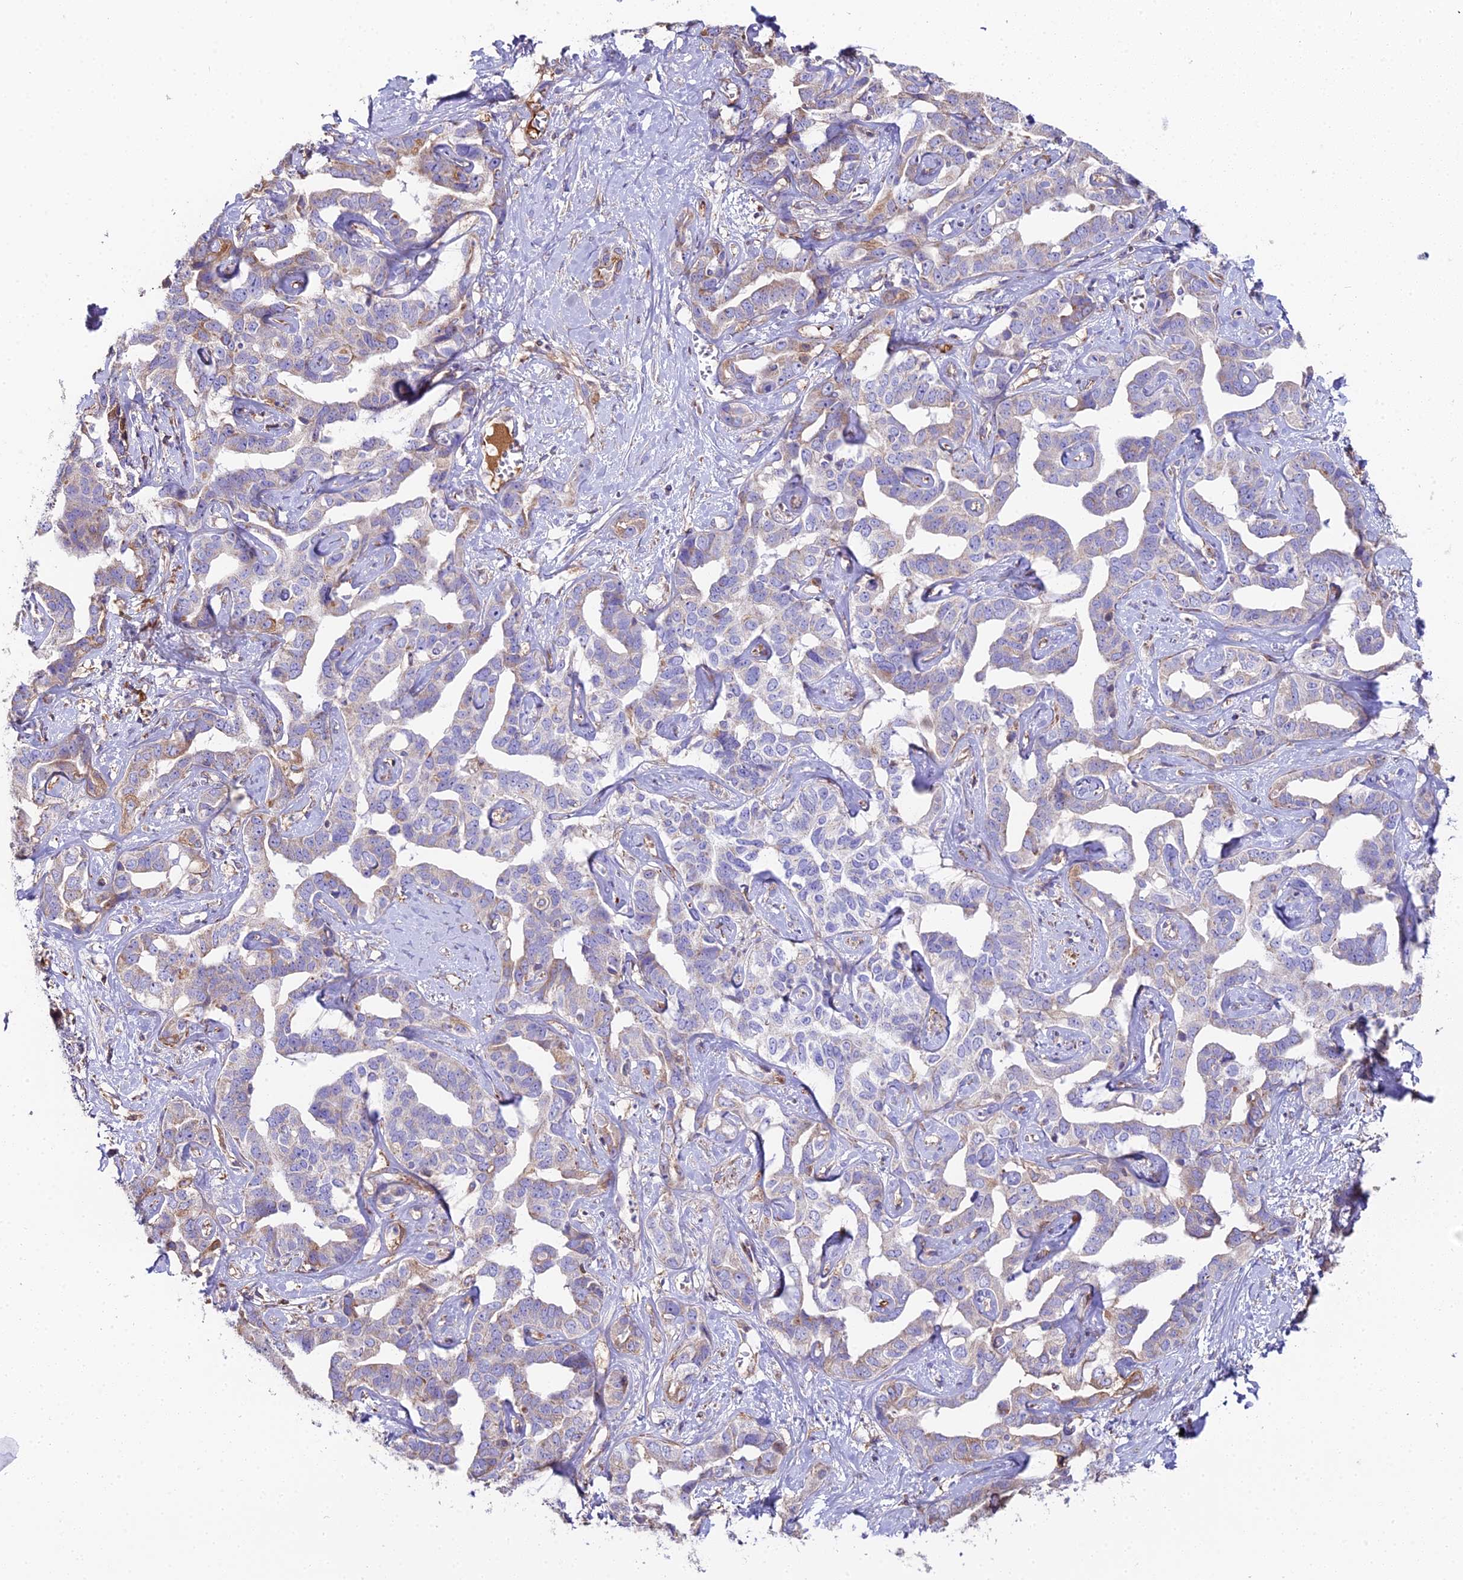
{"staining": {"intensity": "moderate", "quantity": "25%-75%", "location": "cytoplasmic/membranous"}, "tissue": "liver cancer", "cell_type": "Tumor cells", "image_type": "cancer", "snomed": [{"axis": "morphology", "description": "Cholangiocarcinoma"}, {"axis": "topography", "description": "Liver"}], "caption": "The histopathology image demonstrates immunohistochemical staining of cholangiocarcinoma (liver). There is moderate cytoplasmic/membranous staining is appreciated in approximately 25%-75% of tumor cells.", "gene": "BEX4", "patient": {"sex": "male", "age": 59}}